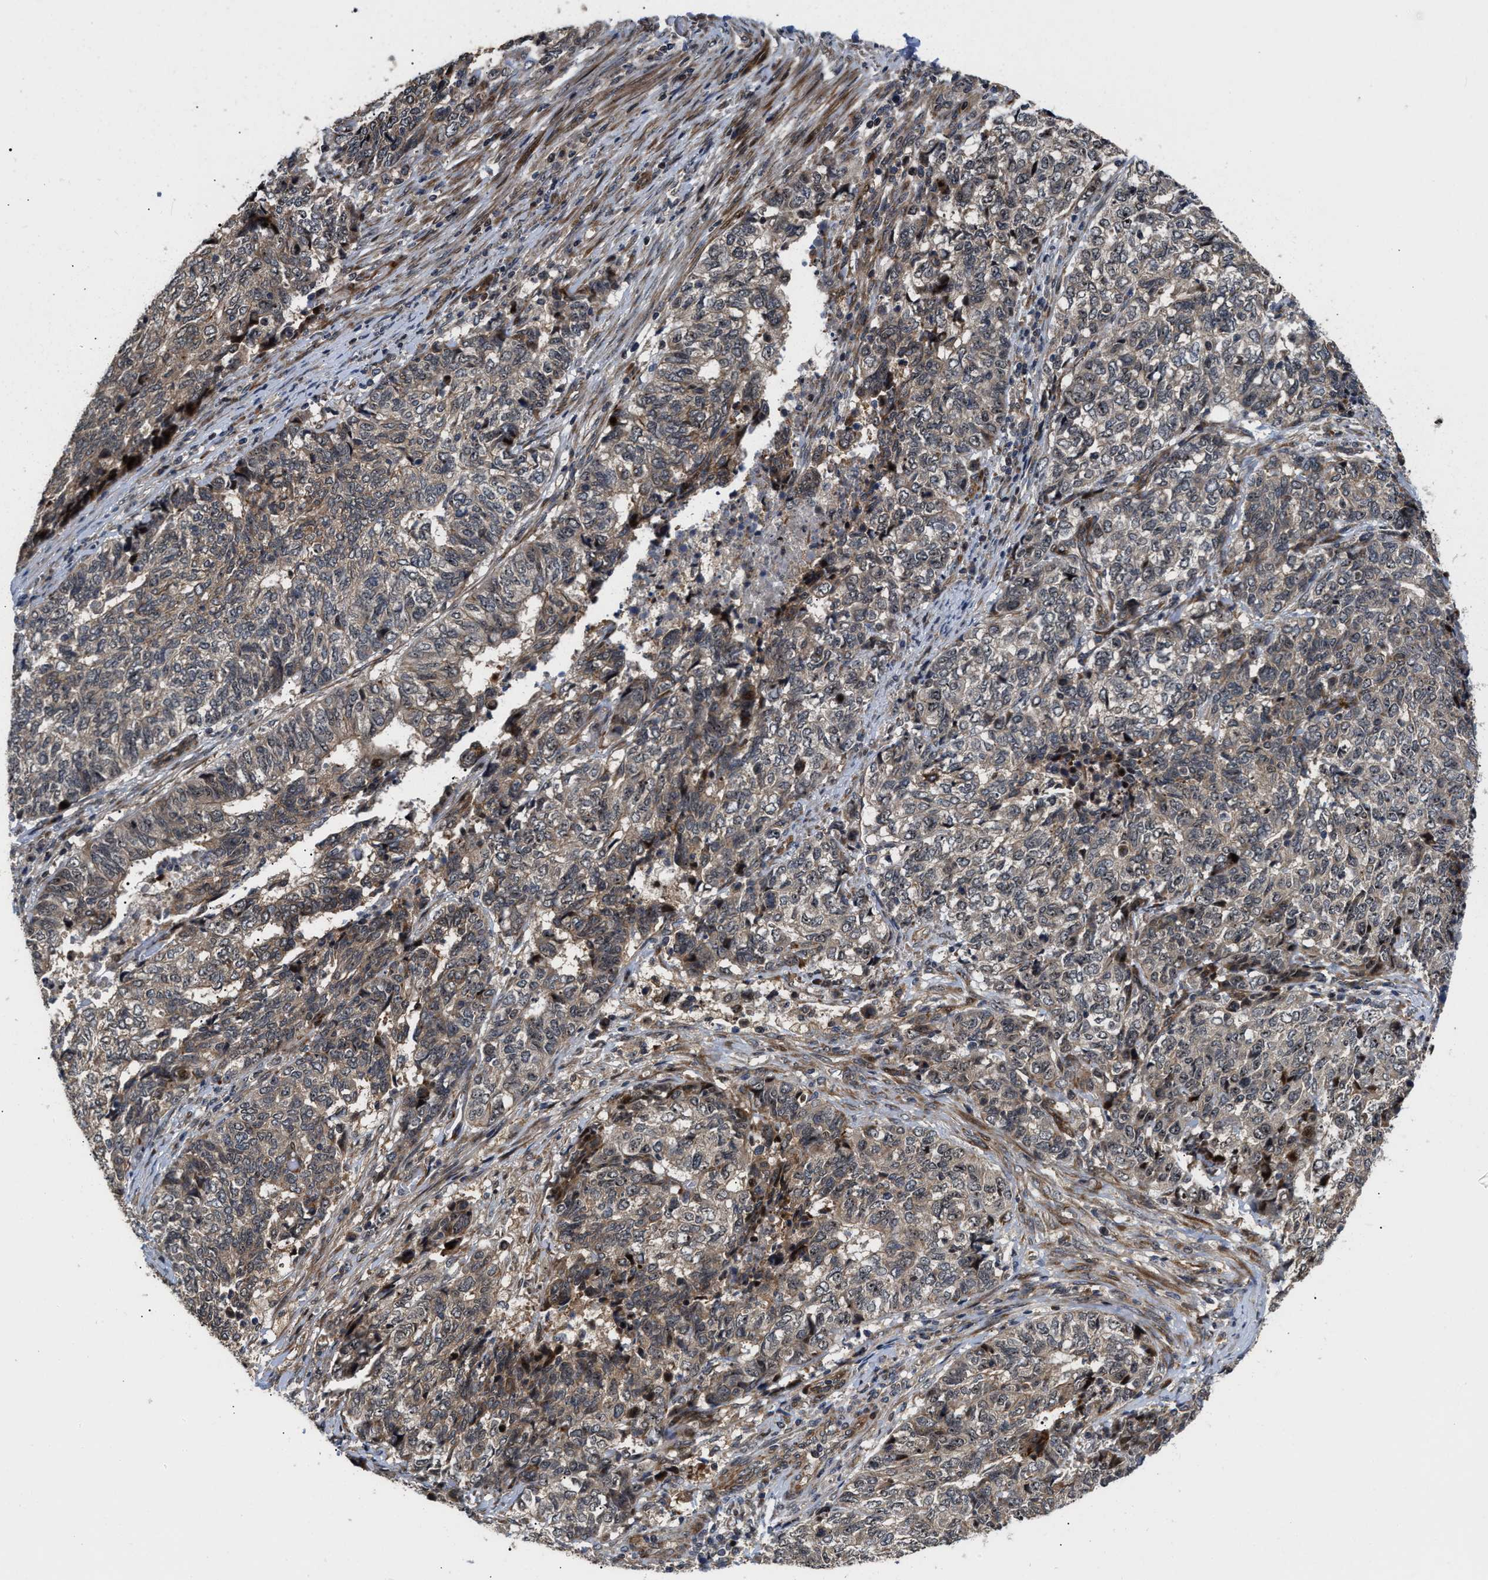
{"staining": {"intensity": "weak", "quantity": ">75%", "location": "cytoplasmic/membranous"}, "tissue": "endometrial cancer", "cell_type": "Tumor cells", "image_type": "cancer", "snomed": [{"axis": "morphology", "description": "Adenocarcinoma, NOS"}, {"axis": "topography", "description": "Endometrium"}], "caption": "Approximately >75% of tumor cells in human endometrial cancer (adenocarcinoma) show weak cytoplasmic/membranous protein staining as visualized by brown immunohistochemical staining.", "gene": "ALDH3A2", "patient": {"sex": "female", "age": 80}}